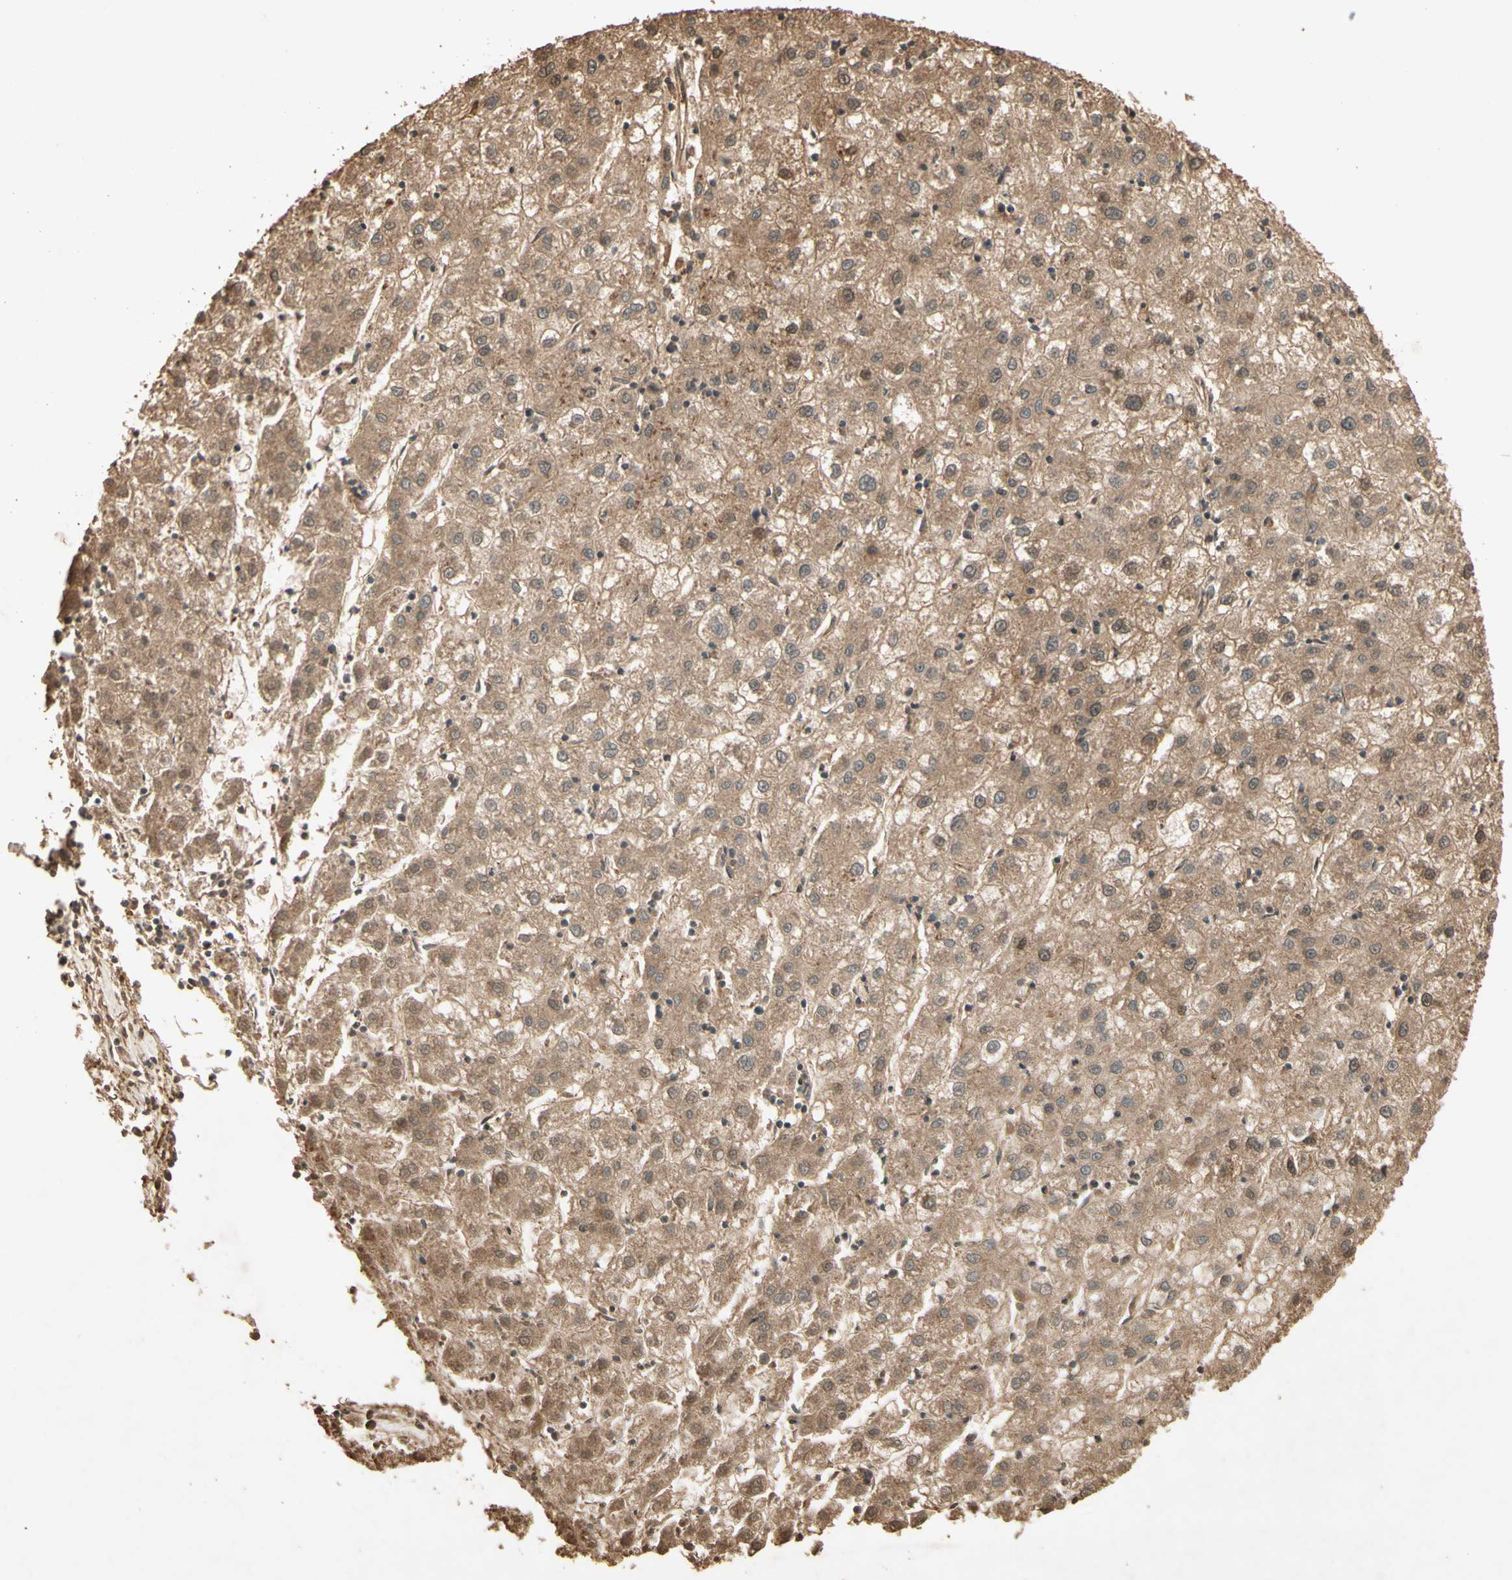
{"staining": {"intensity": "moderate", "quantity": ">75%", "location": "cytoplasmic/membranous"}, "tissue": "liver cancer", "cell_type": "Tumor cells", "image_type": "cancer", "snomed": [{"axis": "morphology", "description": "Carcinoma, Hepatocellular, NOS"}, {"axis": "topography", "description": "Liver"}], "caption": "Immunohistochemistry (IHC) (DAB (3,3'-diaminobenzidine)) staining of liver cancer demonstrates moderate cytoplasmic/membranous protein staining in about >75% of tumor cells.", "gene": "SMAD9", "patient": {"sex": "male", "age": 72}}